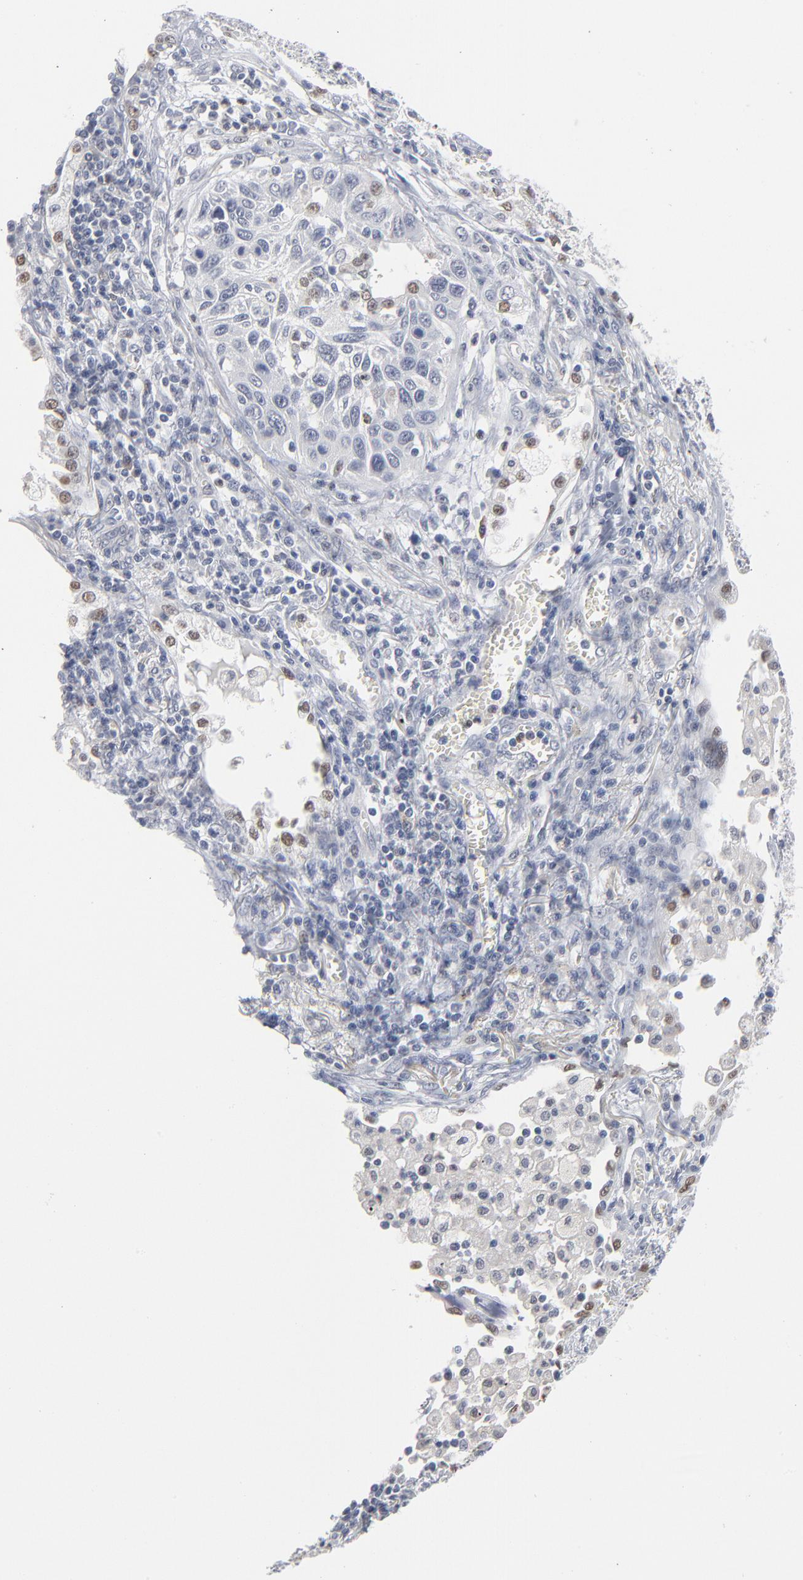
{"staining": {"intensity": "weak", "quantity": "<25%", "location": "nuclear"}, "tissue": "lung cancer", "cell_type": "Tumor cells", "image_type": "cancer", "snomed": [{"axis": "morphology", "description": "Squamous cell carcinoma, NOS"}, {"axis": "topography", "description": "Lung"}], "caption": "IHC histopathology image of neoplastic tissue: human lung squamous cell carcinoma stained with DAB exhibits no significant protein expression in tumor cells. Nuclei are stained in blue.", "gene": "FOXN2", "patient": {"sex": "female", "age": 76}}